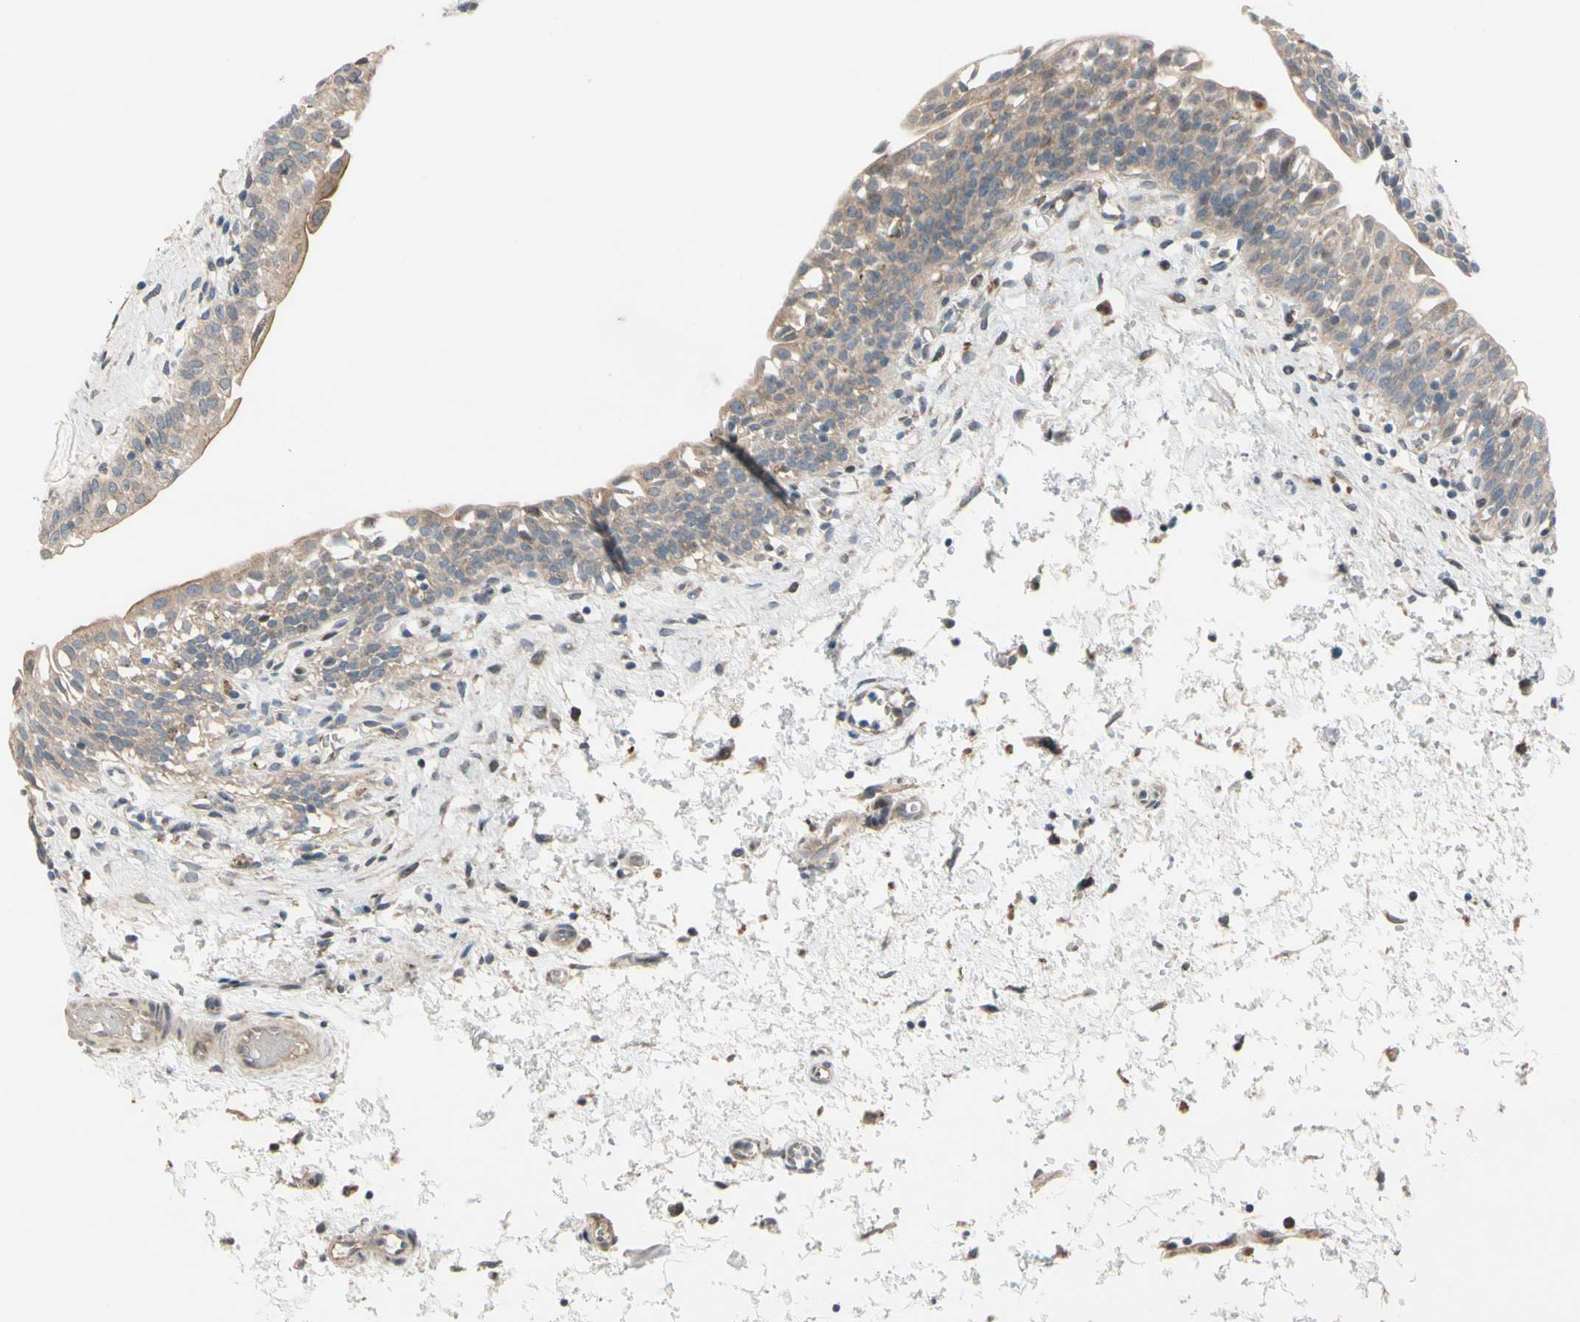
{"staining": {"intensity": "weak", "quantity": ">75%", "location": "cytoplasmic/membranous"}, "tissue": "urinary bladder", "cell_type": "Urothelial cells", "image_type": "normal", "snomed": [{"axis": "morphology", "description": "Normal tissue, NOS"}, {"axis": "topography", "description": "Urinary bladder"}], "caption": "High-power microscopy captured an immunohistochemistry (IHC) image of unremarkable urinary bladder, revealing weak cytoplasmic/membranous staining in about >75% of urothelial cells. The staining is performed using DAB (3,3'-diaminobenzidine) brown chromogen to label protein expression. The nuclei are counter-stained blue using hematoxylin.", "gene": "SNX29", "patient": {"sex": "male", "age": 55}}